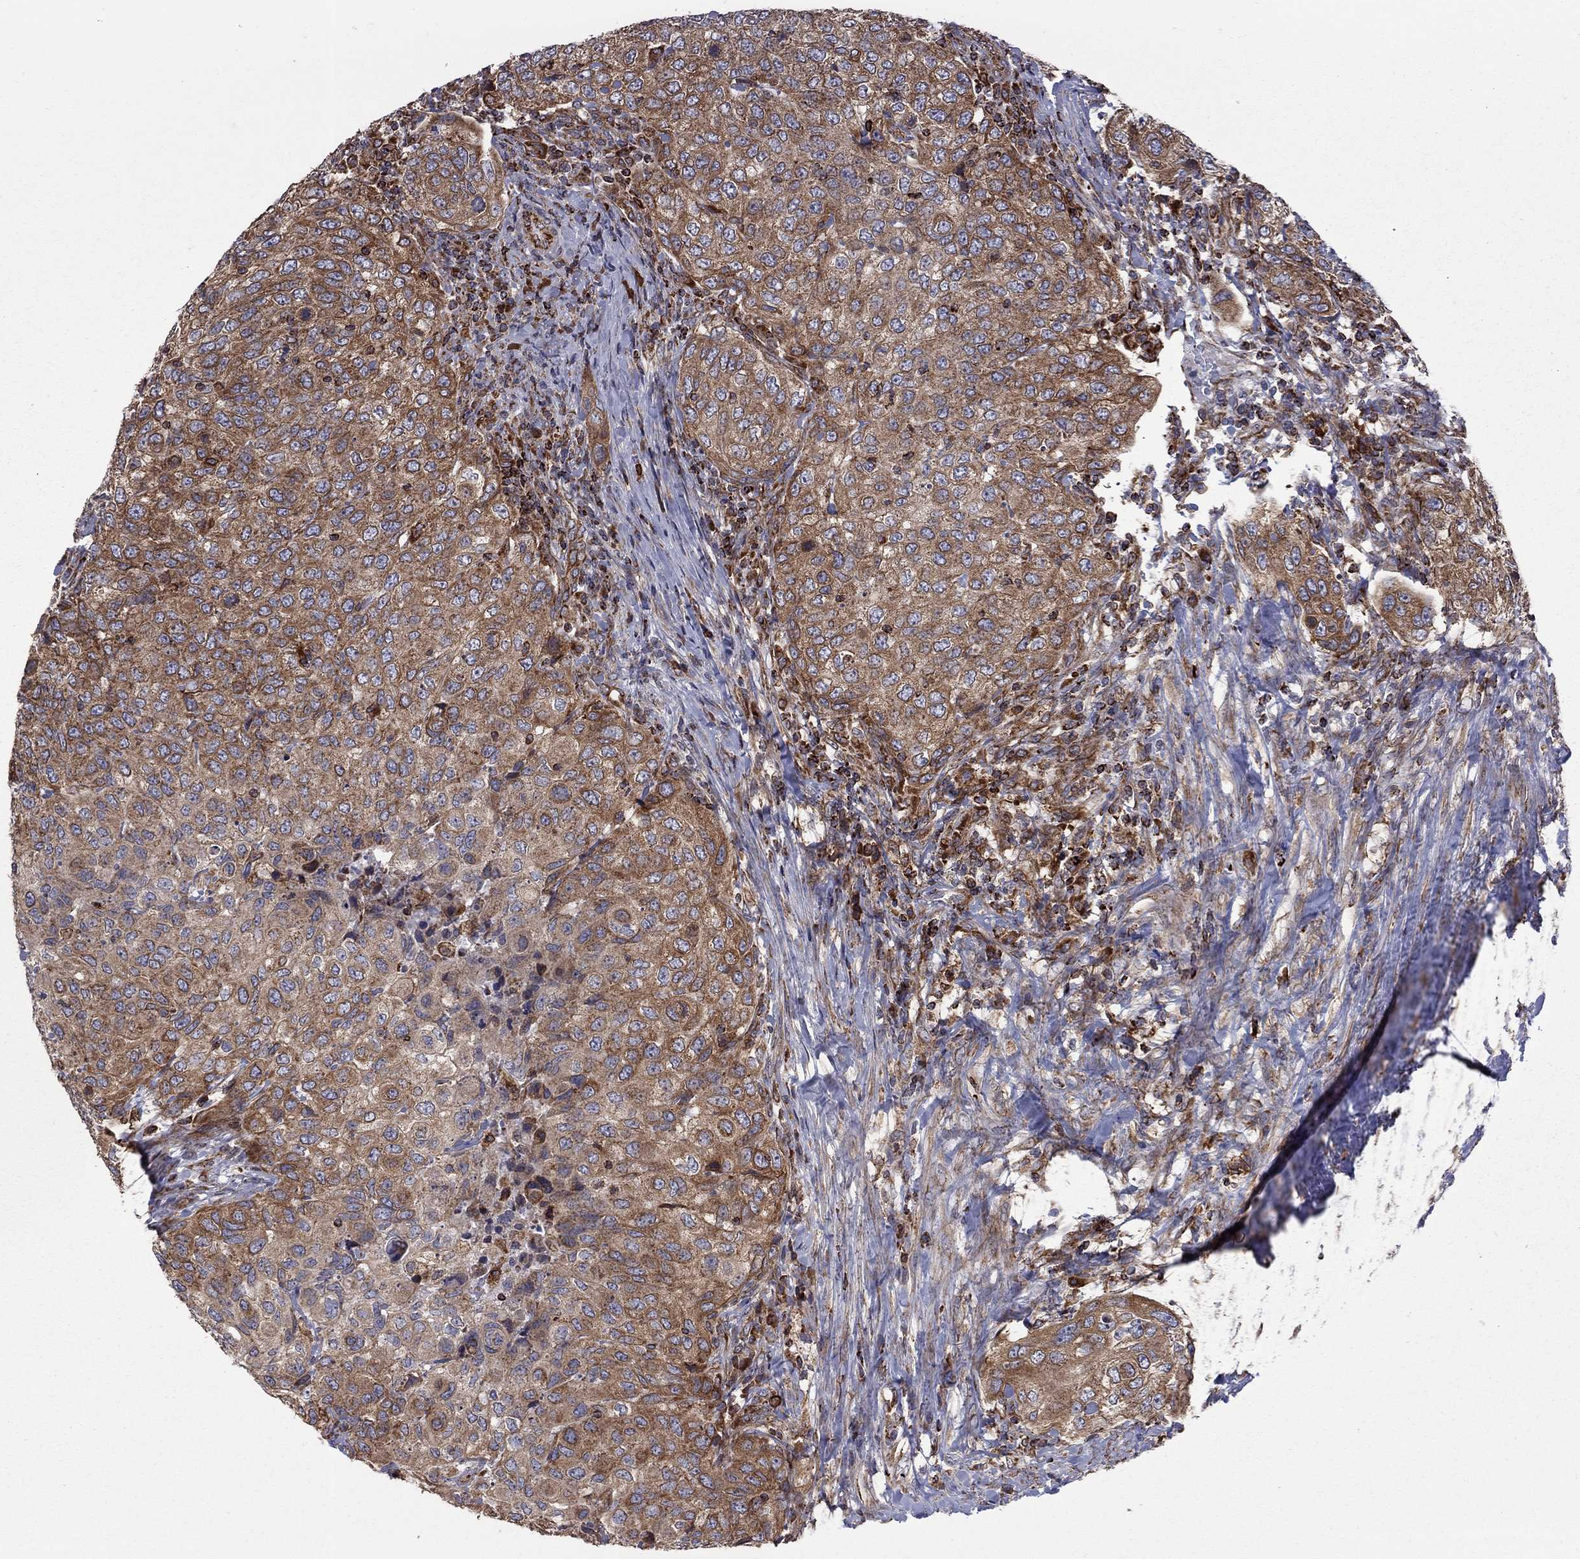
{"staining": {"intensity": "moderate", "quantity": "25%-75%", "location": "cytoplasmic/membranous"}, "tissue": "urothelial cancer", "cell_type": "Tumor cells", "image_type": "cancer", "snomed": [{"axis": "morphology", "description": "Urothelial carcinoma, High grade"}, {"axis": "topography", "description": "Urinary bladder"}], "caption": "Human urothelial cancer stained with a brown dye reveals moderate cytoplasmic/membranous positive staining in approximately 25%-75% of tumor cells.", "gene": "CLPTM1", "patient": {"sex": "female", "age": 78}}